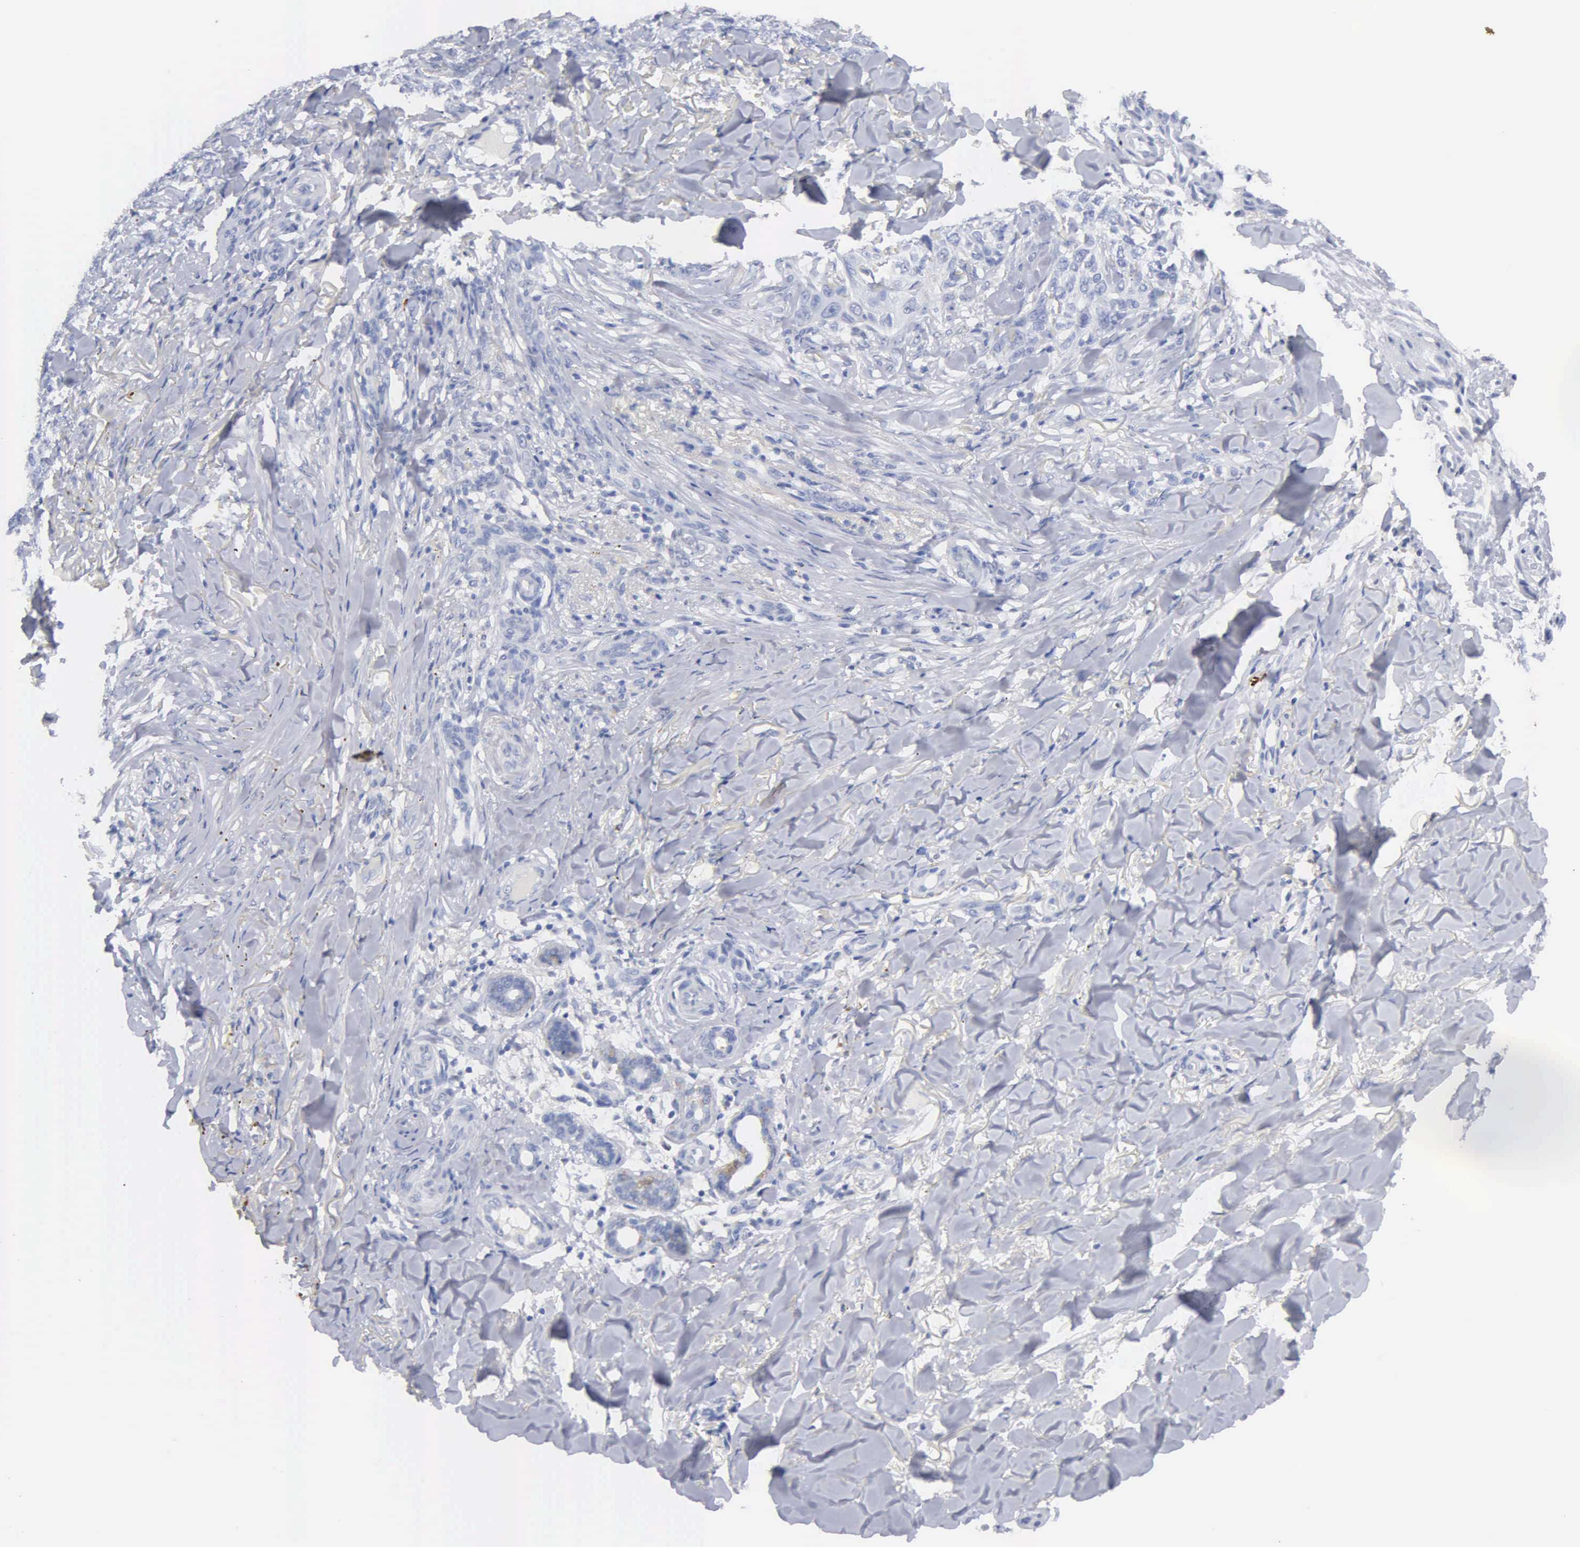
{"staining": {"intensity": "negative", "quantity": "none", "location": "none"}, "tissue": "skin cancer", "cell_type": "Tumor cells", "image_type": "cancer", "snomed": [{"axis": "morphology", "description": "Normal tissue, NOS"}, {"axis": "morphology", "description": "Basal cell carcinoma"}, {"axis": "topography", "description": "Skin"}], "caption": "A histopathology image of basal cell carcinoma (skin) stained for a protein exhibits no brown staining in tumor cells.", "gene": "ASPHD2", "patient": {"sex": "male", "age": 81}}